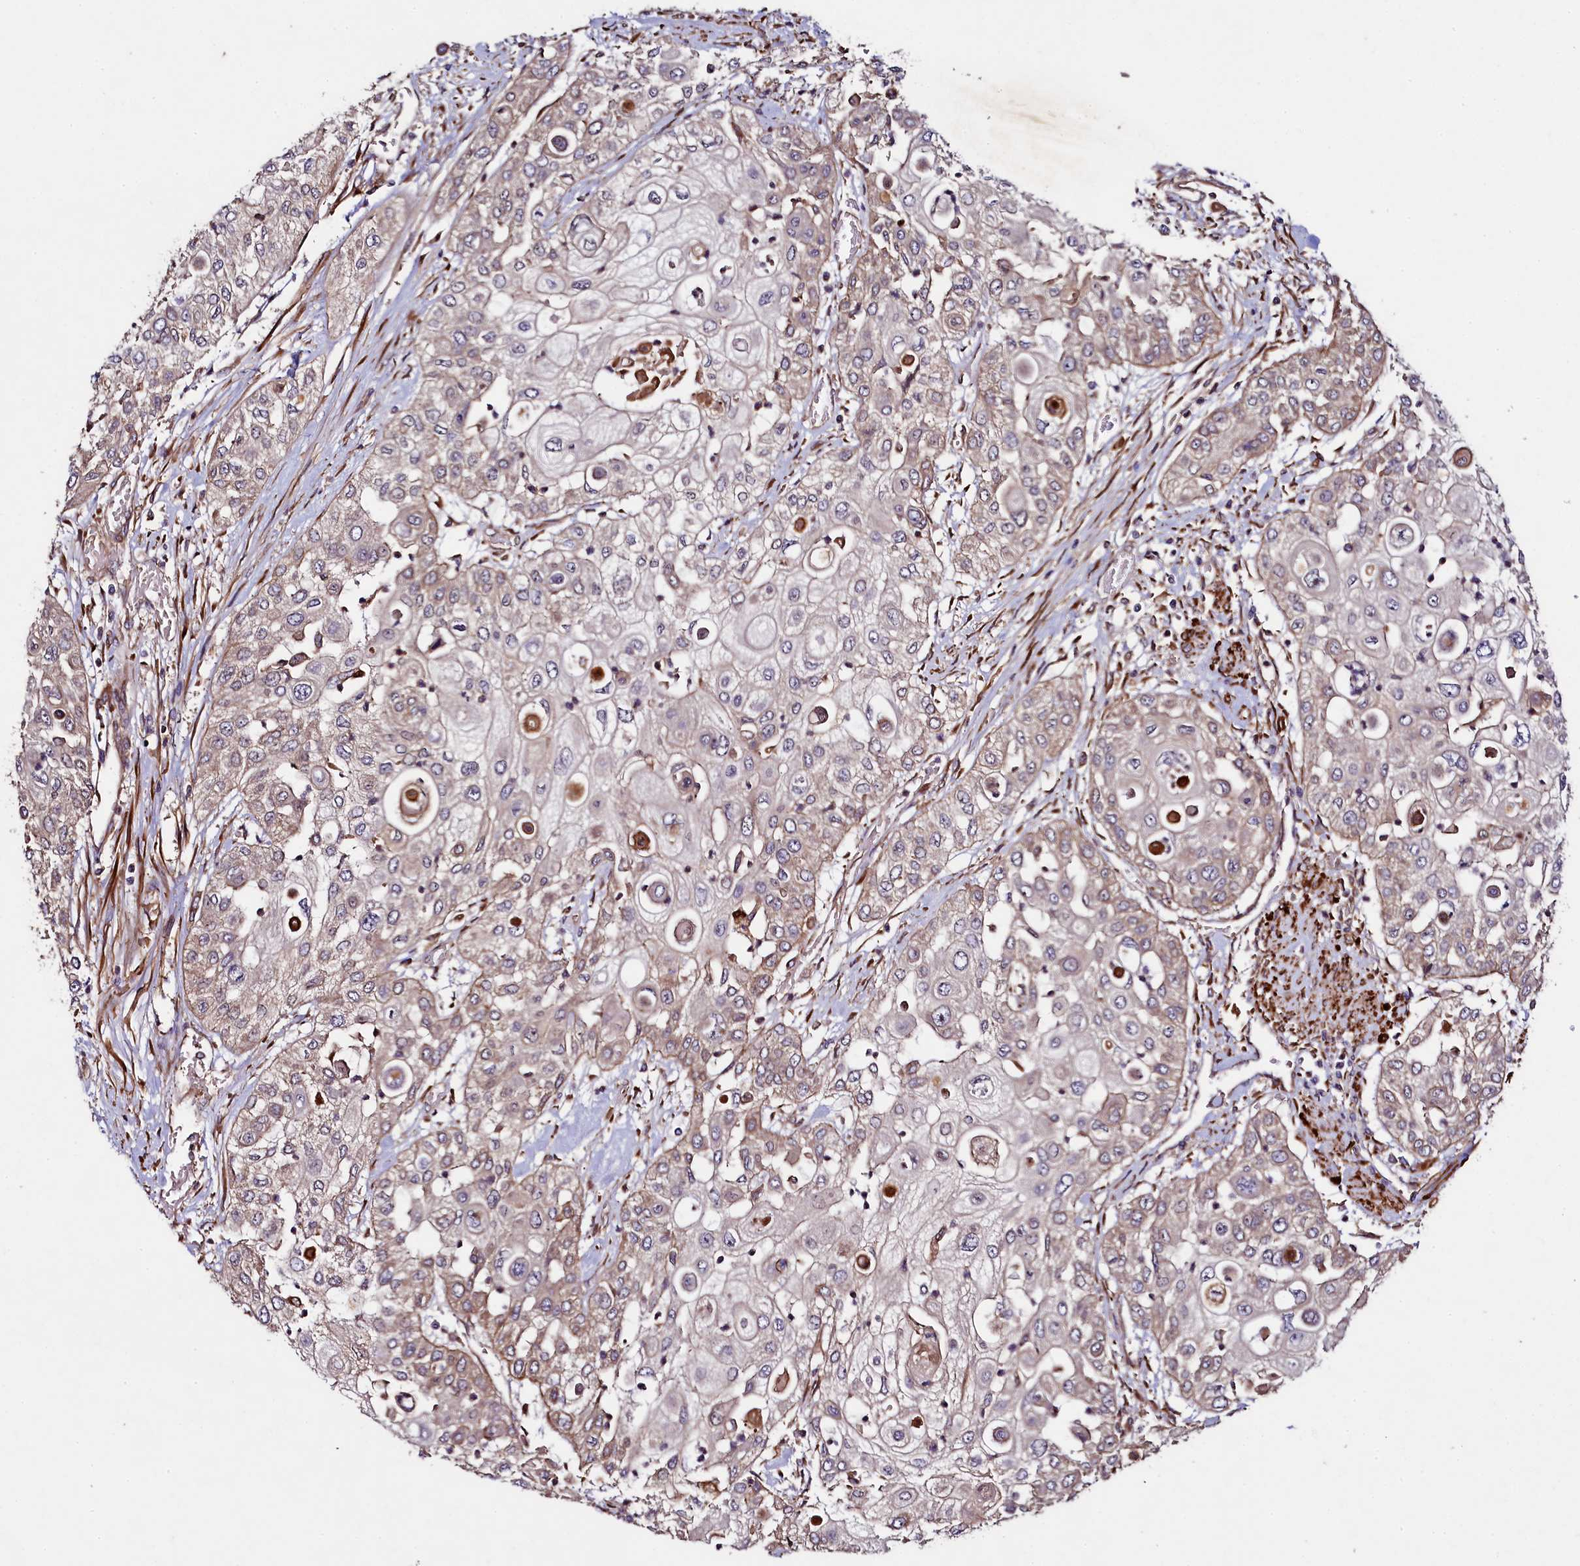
{"staining": {"intensity": "weak", "quantity": "<25%", "location": "cytoplasmic/membranous"}, "tissue": "urothelial cancer", "cell_type": "Tumor cells", "image_type": "cancer", "snomed": [{"axis": "morphology", "description": "Urothelial carcinoma, High grade"}, {"axis": "topography", "description": "Urinary bladder"}], "caption": "This is an IHC micrograph of high-grade urothelial carcinoma. There is no expression in tumor cells.", "gene": "CCDC102A", "patient": {"sex": "female", "age": 79}}